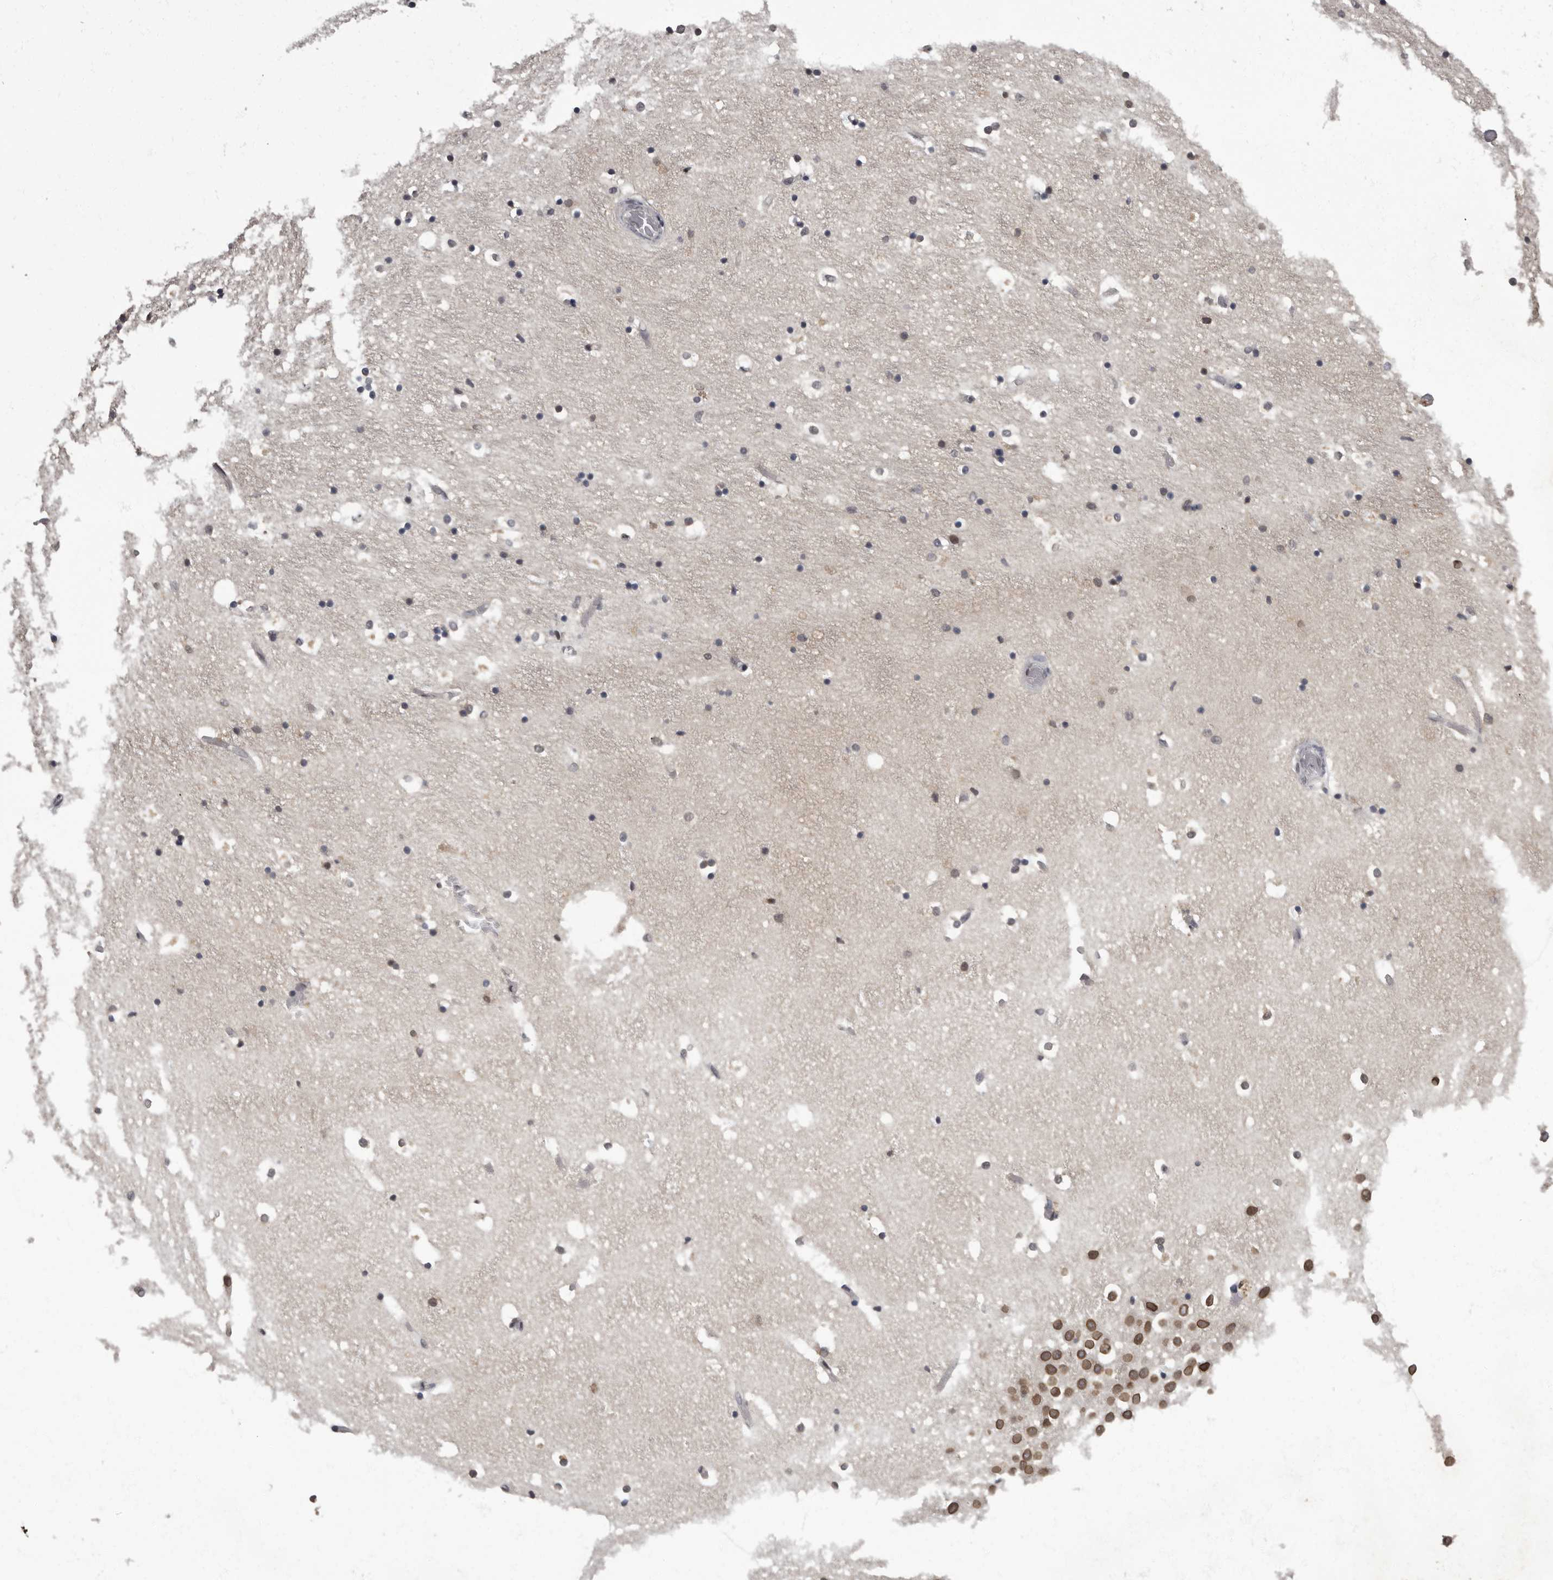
{"staining": {"intensity": "moderate", "quantity": "25%-75%", "location": "cytoplasmic/membranous,nuclear"}, "tissue": "hippocampus", "cell_type": "Glial cells", "image_type": "normal", "snomed": [{"axis": "morphology", "description": "Normal tissue, NOS"}, {"axis": "topography", "description": "Hippocampus"}], "caption": "IHC (DAB) staining of normal hippocampus demonstrates moderate cytoplasmic/membranous,nuclear protein staining in approximately 25%-75% of glial cells. (Stains: DAB (3,3'-diaminobenzidine) in brown, nuclei in blue, Microscopy: brightfield microscopy at high magnification).", "gene": "C1orf50", "patient": {"sex": "female", "age": 52}}